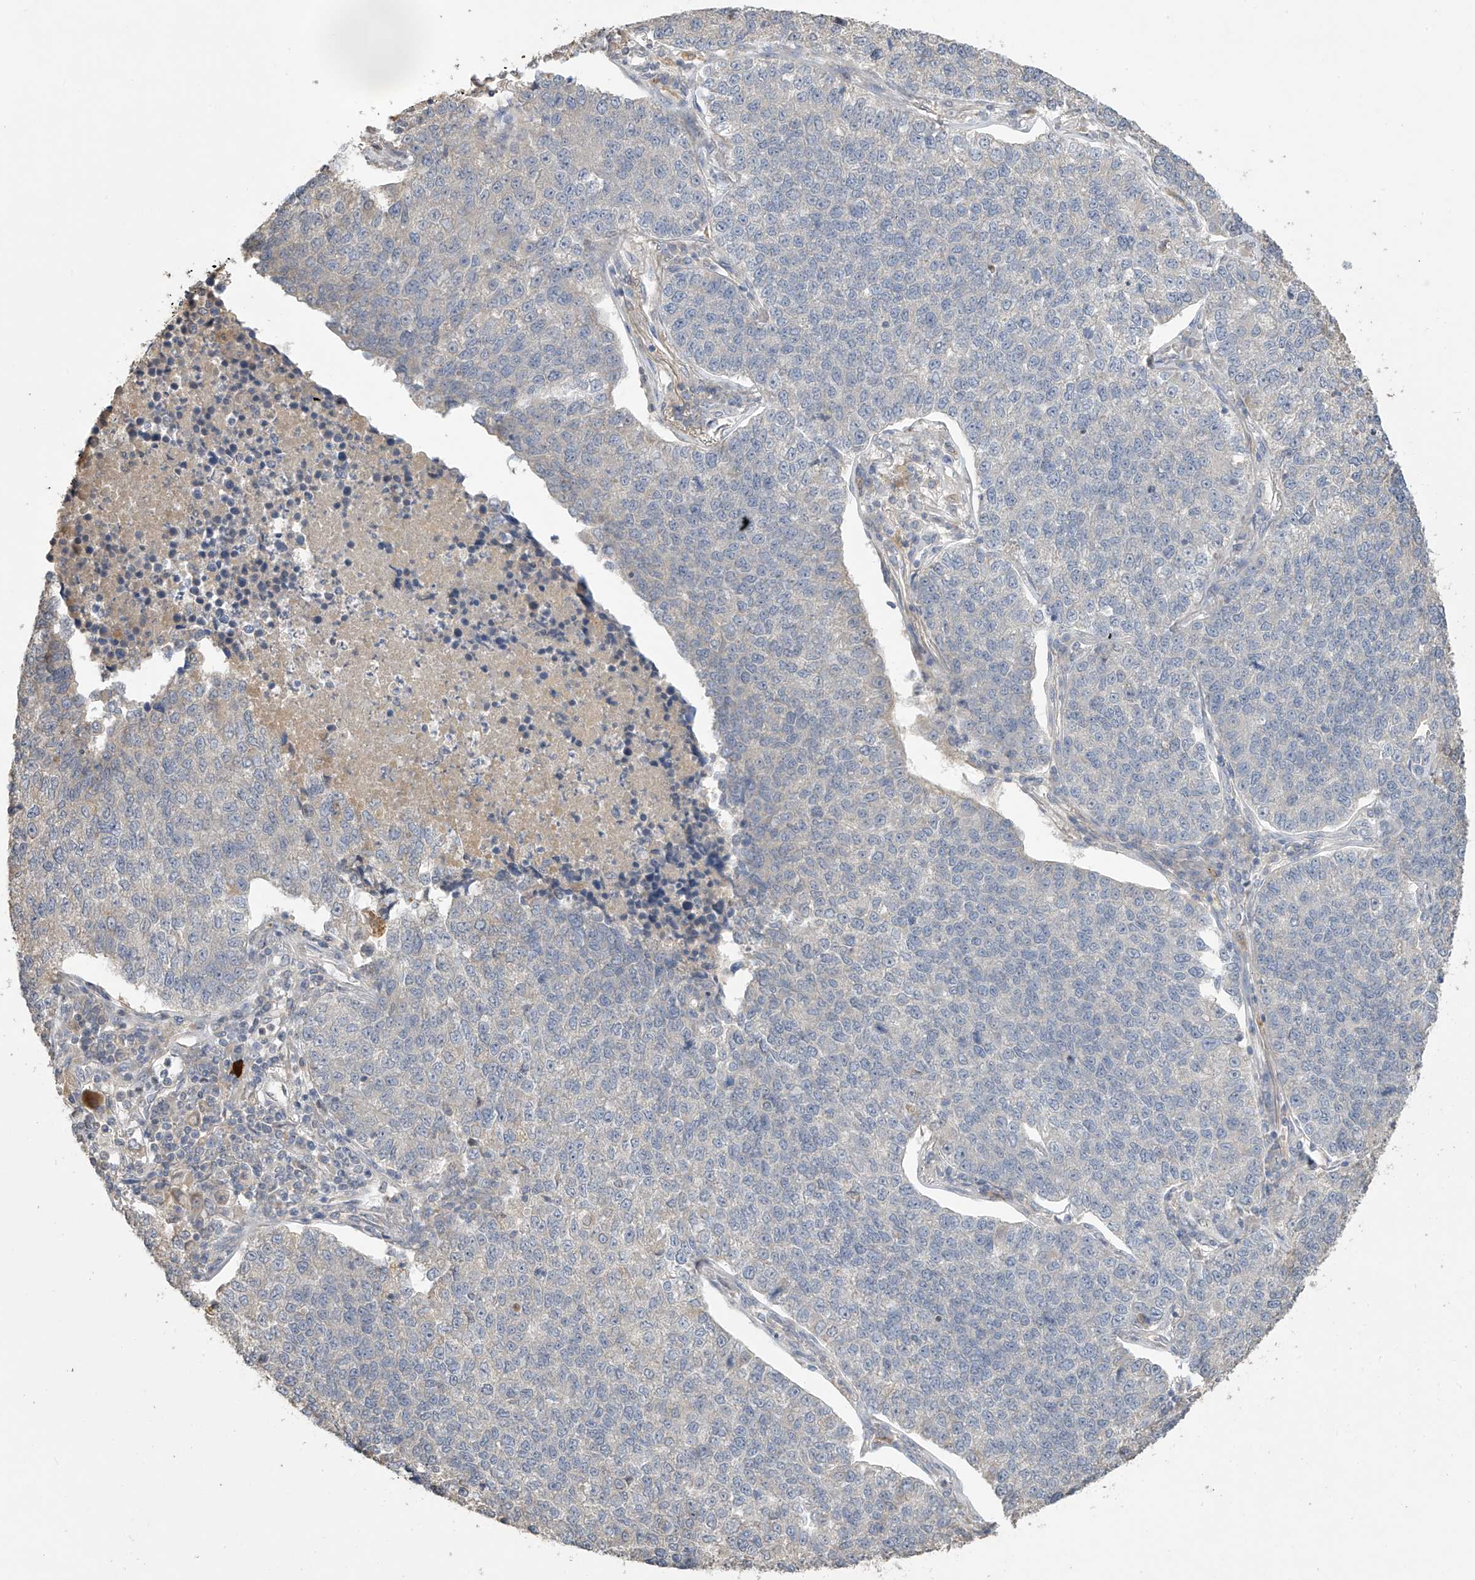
{"staining": {"intensity": "negative", "quantity": "none", "location": "none"}, "tissue": "lung cancer", "cell_type": "Tumor cells", "image_type": "cancer", "snomed": [{"axis": "morphology", "description": "Adenocarcinoma, NOS"}, {"axis": "topography", "description": "Lung"}], "caption": "Immunohistochemistry (IHC) of adenocarcinoma (lung) reveals no staining in tumor cells.", "gene": "SLFN14", "patient": {"sex": "male", "age": 49}}